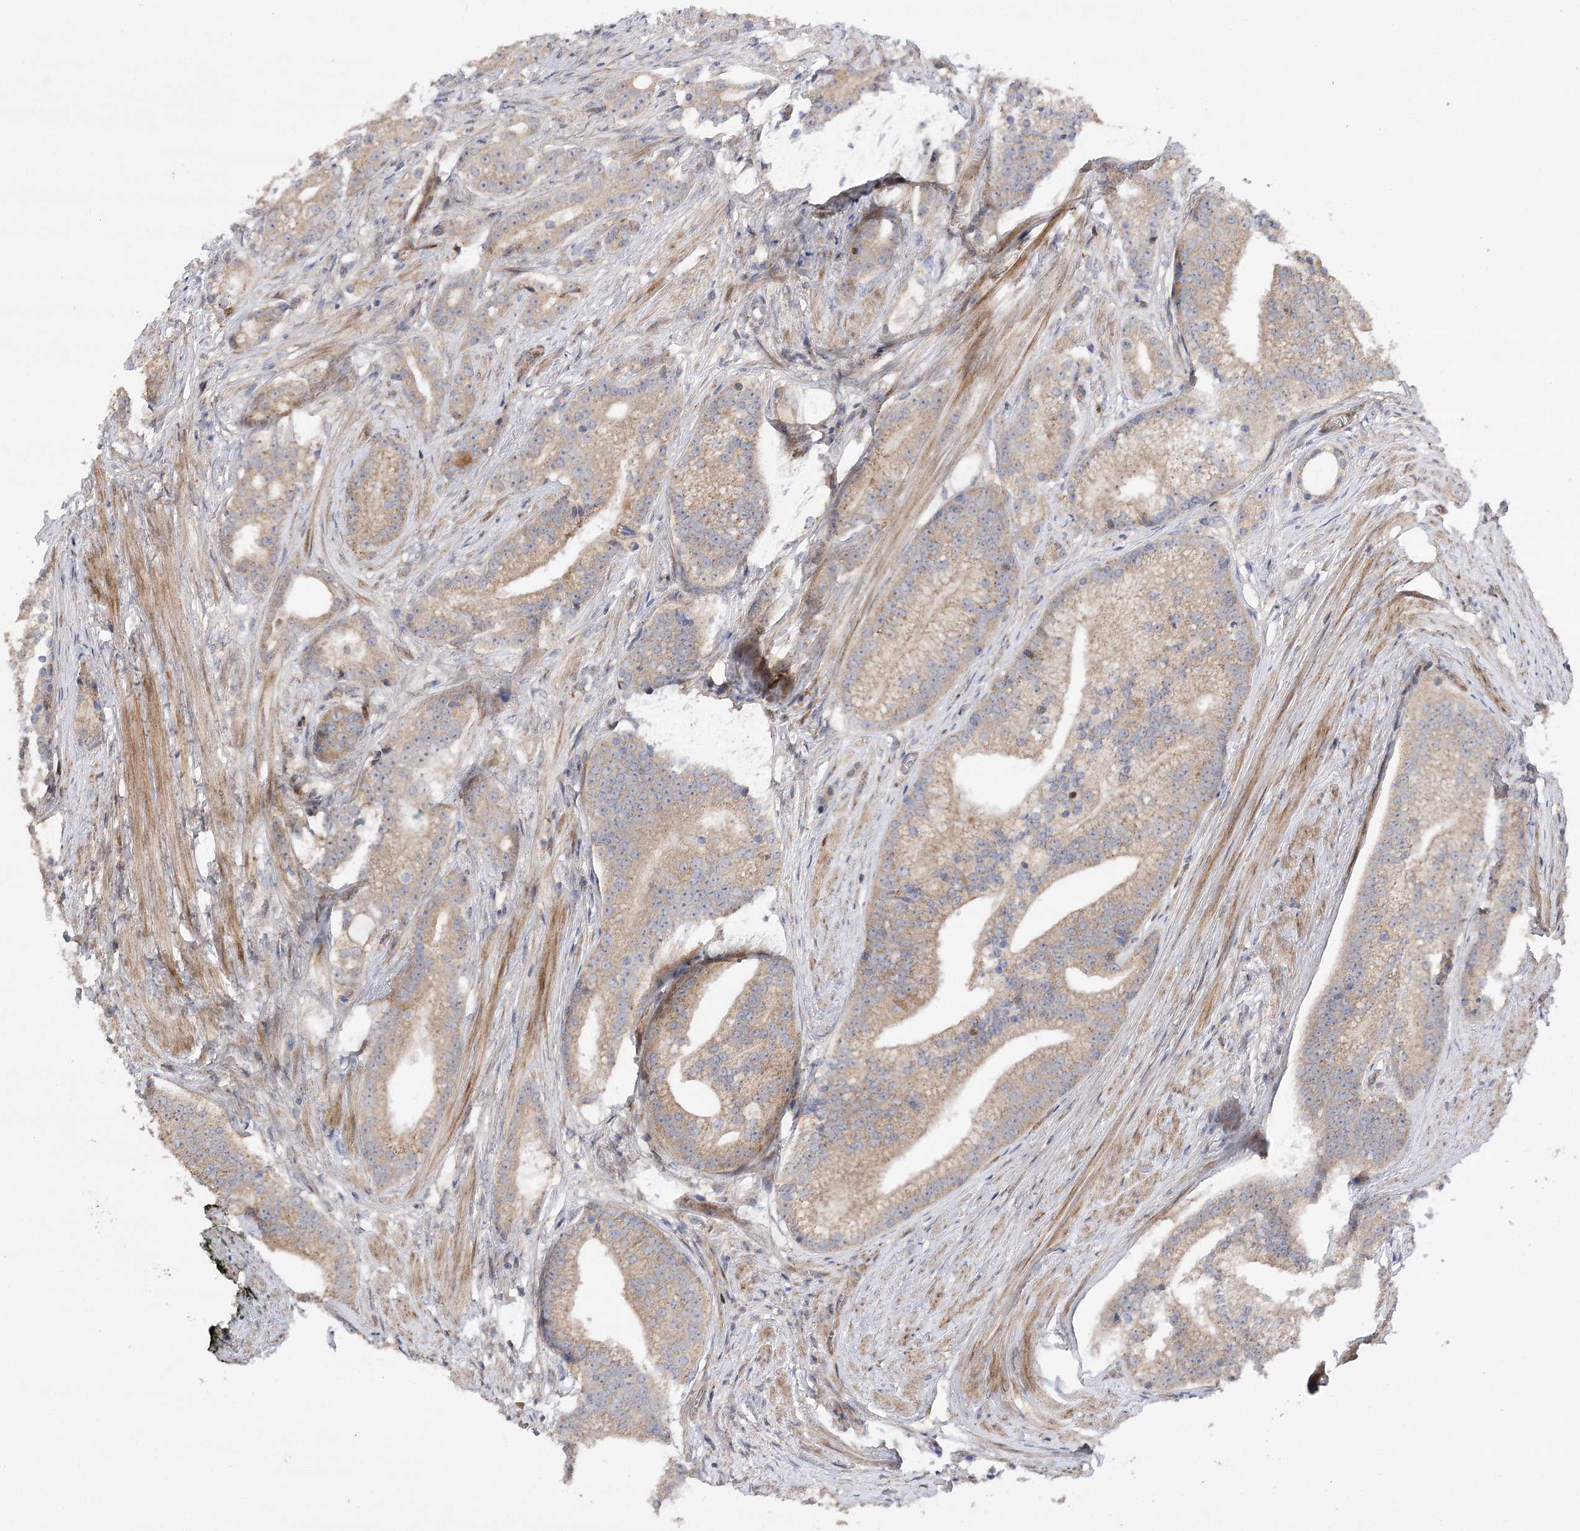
{"staining": {"intensity": "weak", "quantity": ">75%", "location": "cytoplasmic/membranous"}, "tissue": "prostate cancer", "cell_type": "Tumor cells", "image_type": "cancer", "snomed": [{"axis": "morphology", "description": "Adenocarcinoma, Low grade"}, {"axis": "topography", "description": "Prostate"}], "caption": "The histopathology image shows a brown stain indicating the presence of a protein in the cytoplasmic/membranous of tumor cells in prostate low-grade adenocarcinoma.", "gene": "OBSL1", "patient": {"sex": "male", "age": 71}}